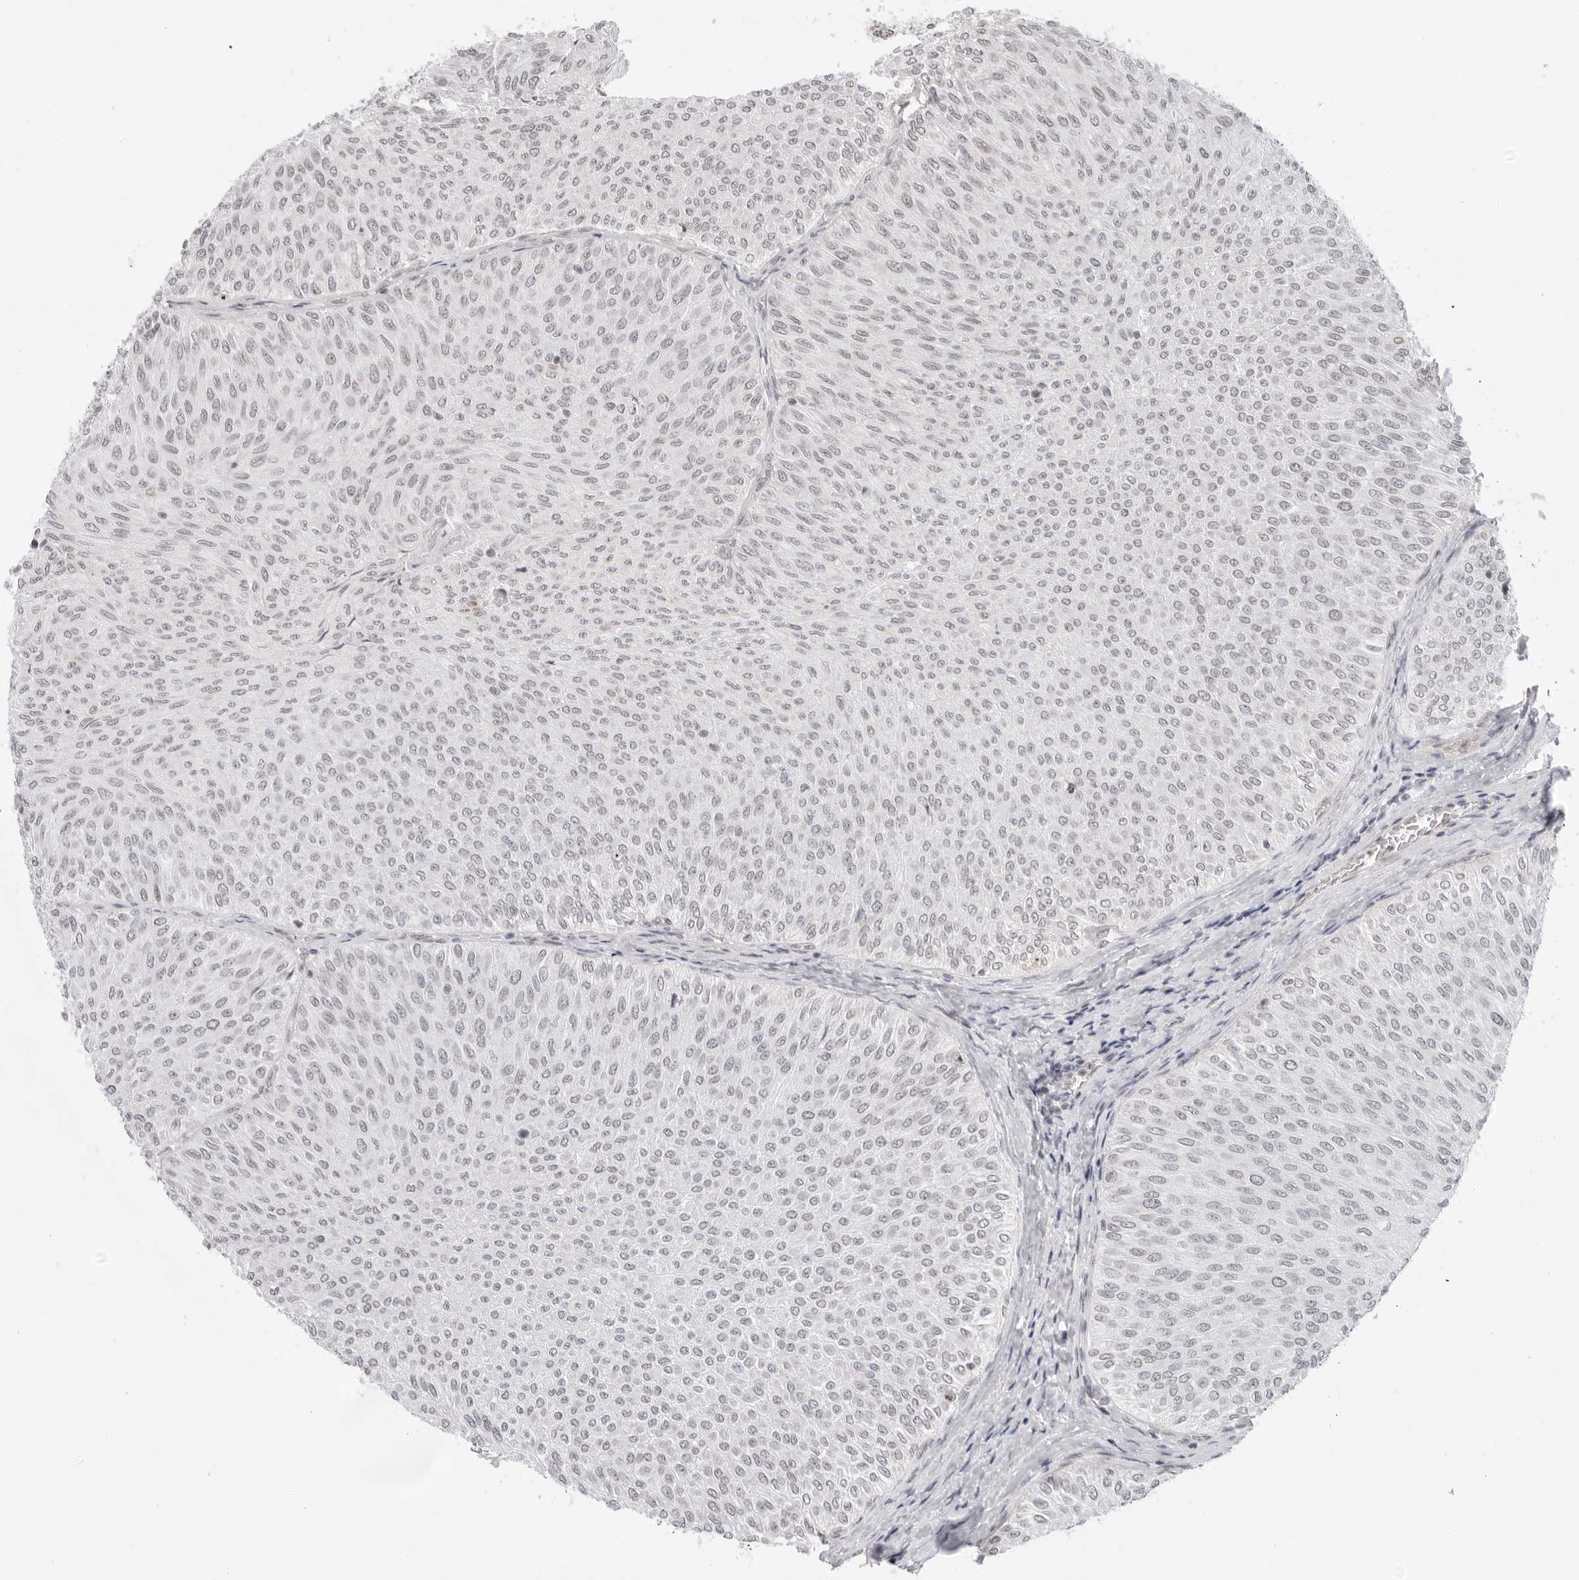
{"staining": {"intensity": "negative", "quantity": "none", "location": "none"}, "tissue": "urothelial cancer", "cell_type": "Tumor cells", "image_type": "cancer", "snomed": [{"axis": "morphology", "description": "Urothelial carcinoma, Low grade"}, {"axis": "topography", "description": "Urinary bladder"}], "caption": "This is an IHC micrograph of human low-grade urothelial carcinoma. There is no positivity in tumor cells.", "gene": "TCIM", "patient": {"sex": "male", "age": 78}}